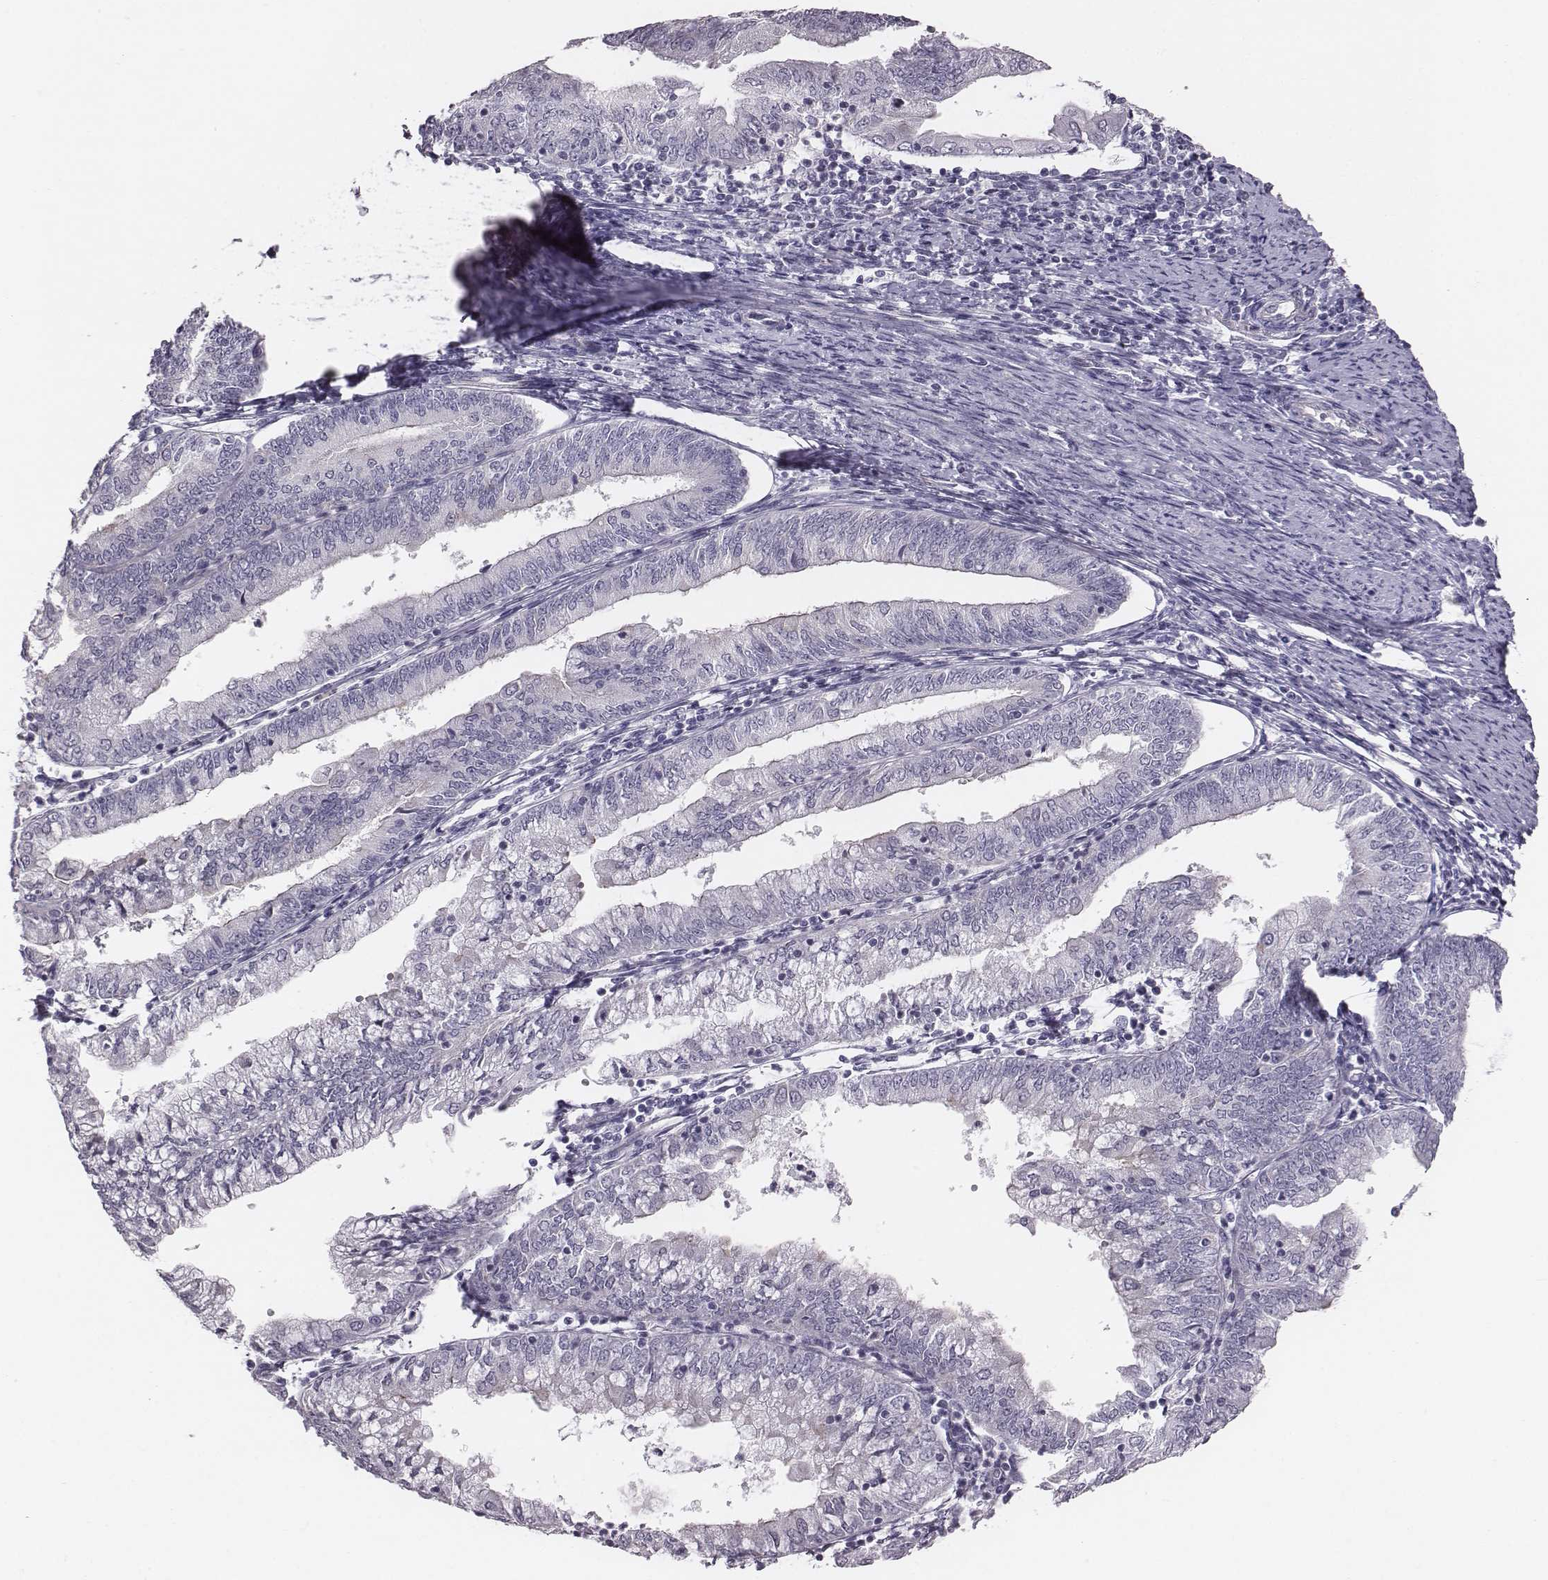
{"staining": {"intensity": "negative", "quantity": "none", "location": "none"}, "tissue": "endometrial cancer", "cell_type": "Tumor cells", "image_type": "cancer", "snomed": [{"axis": "morphology", "description": "Adenocarcinoma, NOS"}, {"axis": "topography", "description": "Endometrium"}], "caption": "Immunohistochemistry (IHC) of human endometrial adenocarcinoma demonstrates no expression in tumor cells. The staining is performed using DAB brown chromogen with nuclei counter-stained in using hematoxylin.", "gene": "CACNG4", "patient": {"sex": "female", "age": 55}}